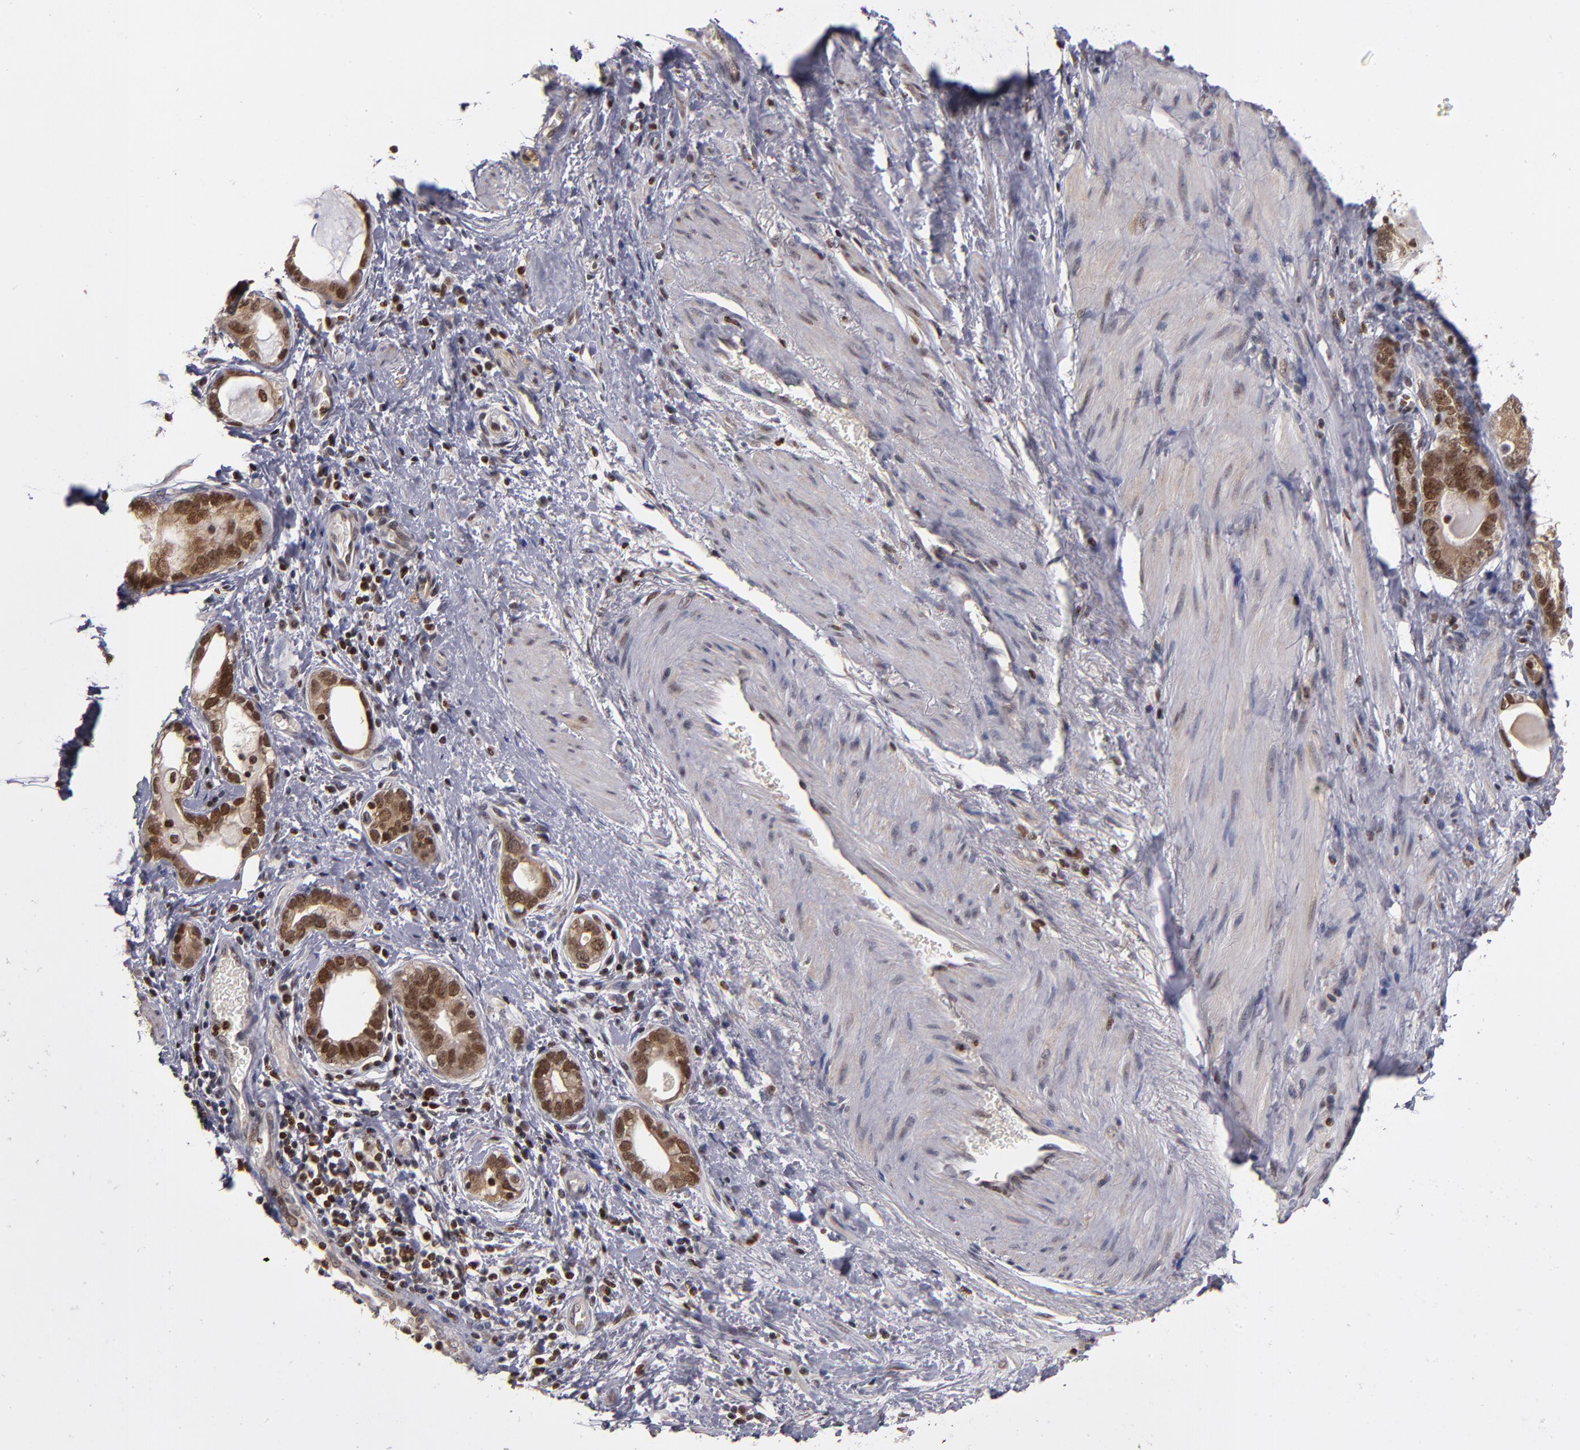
{"staining": {"intensity": "moderate", "quantity": ">75%", "location": "nuclear"}, "tissue": "stomach cancer", "cell_type": "Tumor cells", "image_type": "cancer", "snomed": [{"axis": "morphology", "description": "Adenocarcinoma, NOS"}, {"axis": "topography", "description": "Stomach, lower"}], "caption": "This histopathology image demonstrates immunohistochemistry (IHC) staining of stomach cancer, with medium moderate nuclear positivity in approximately >75% of tumor cells.", "gene": "KDM6A", "patient": {"sex": "female", "age": 93}}